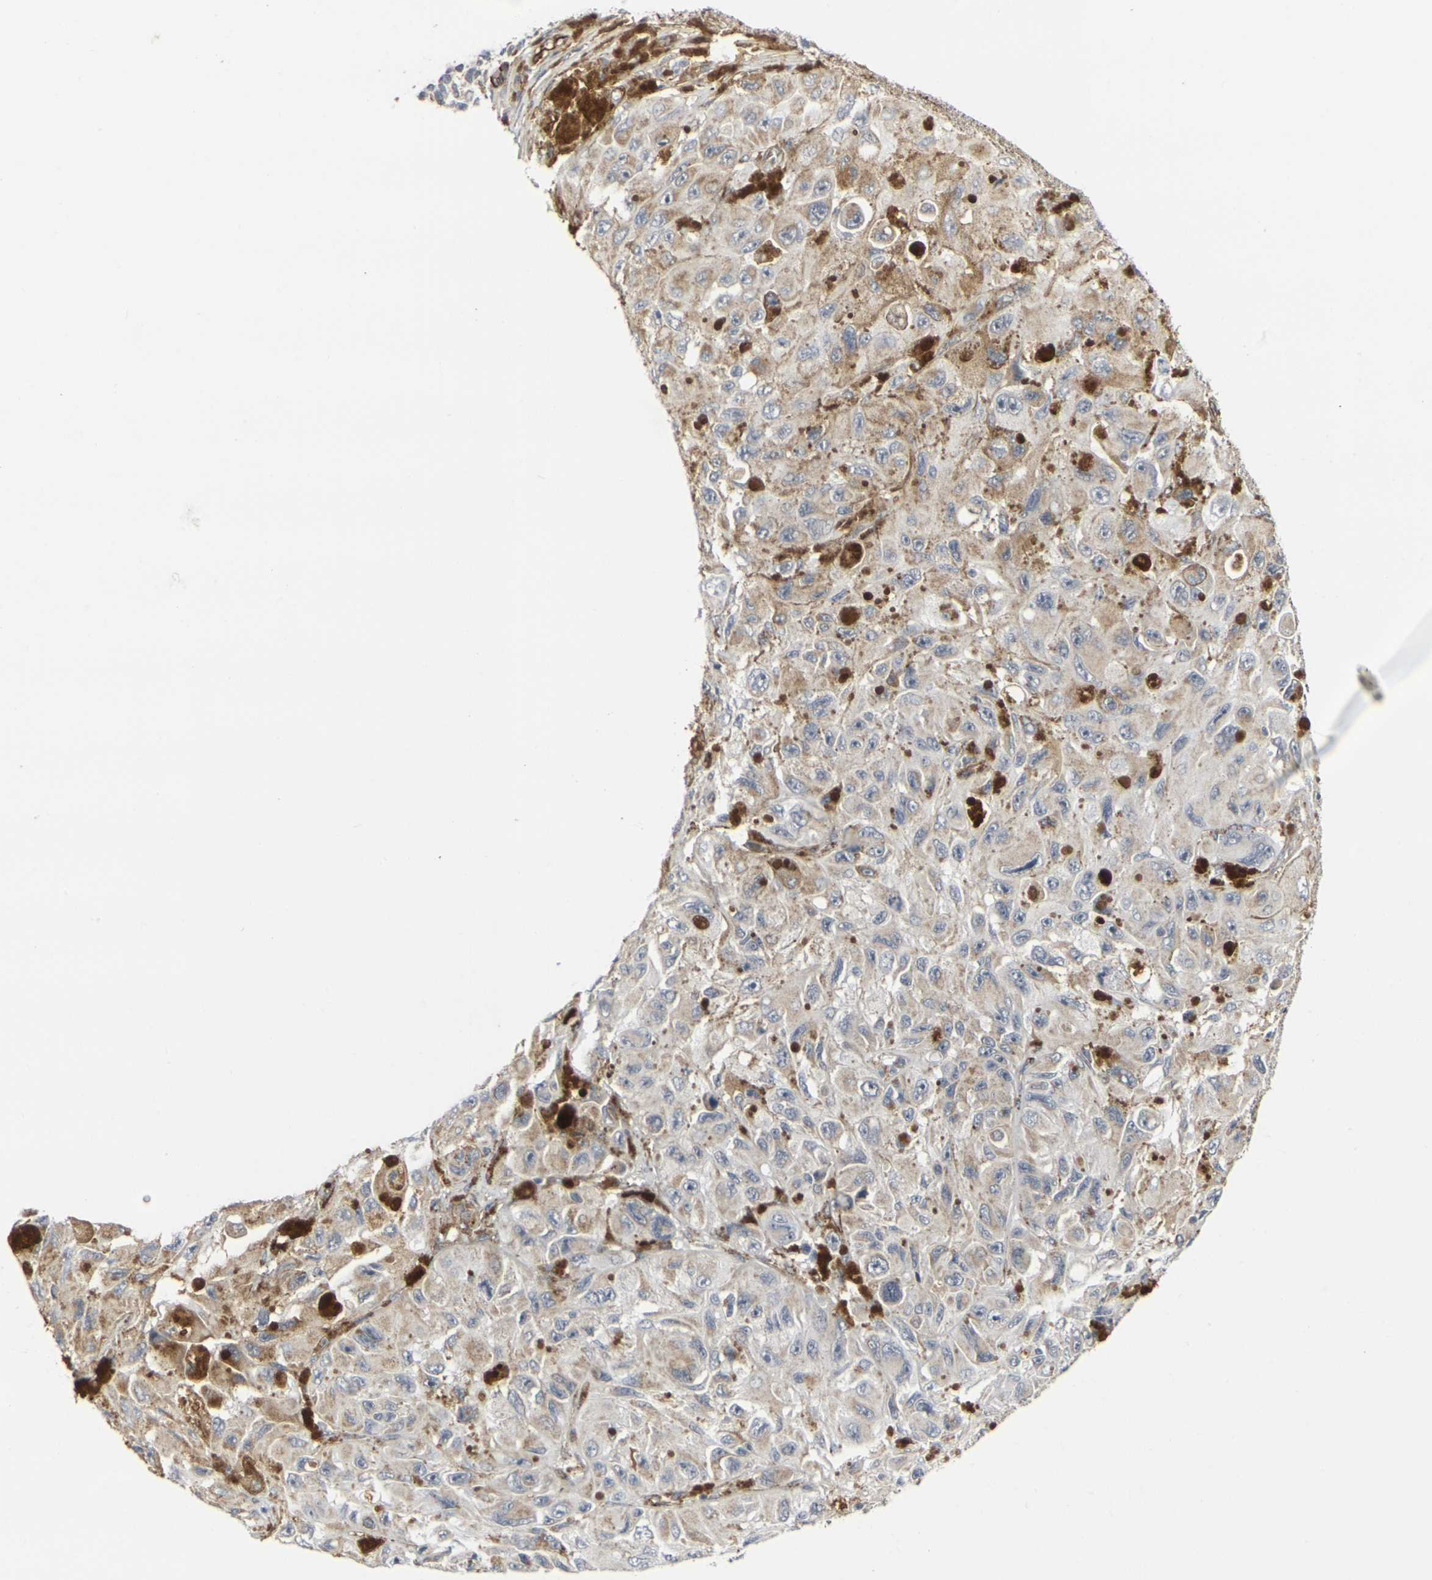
{"staining": {"intensity": "moderate", "quantity": "25%-75%", "location": "cytoplasmic/membranous"}, "tissue": "melanoma", "cell_type": "Tumor cells", "image_type": "cancer", "snomed": [{"axis": "morphology", "description": "Malignant melanoma, NOS"}, {"axis": "topography", "description": "Skin"}], "caption": "Moderate cytoplasmic/membranous expression for a protein is seen in approximately 25%-75% of tumor cells of melanoma using immunohistochemistry (IHC).", "gene": "MYOF", "patient": {"sex": "female", "age": 73}}